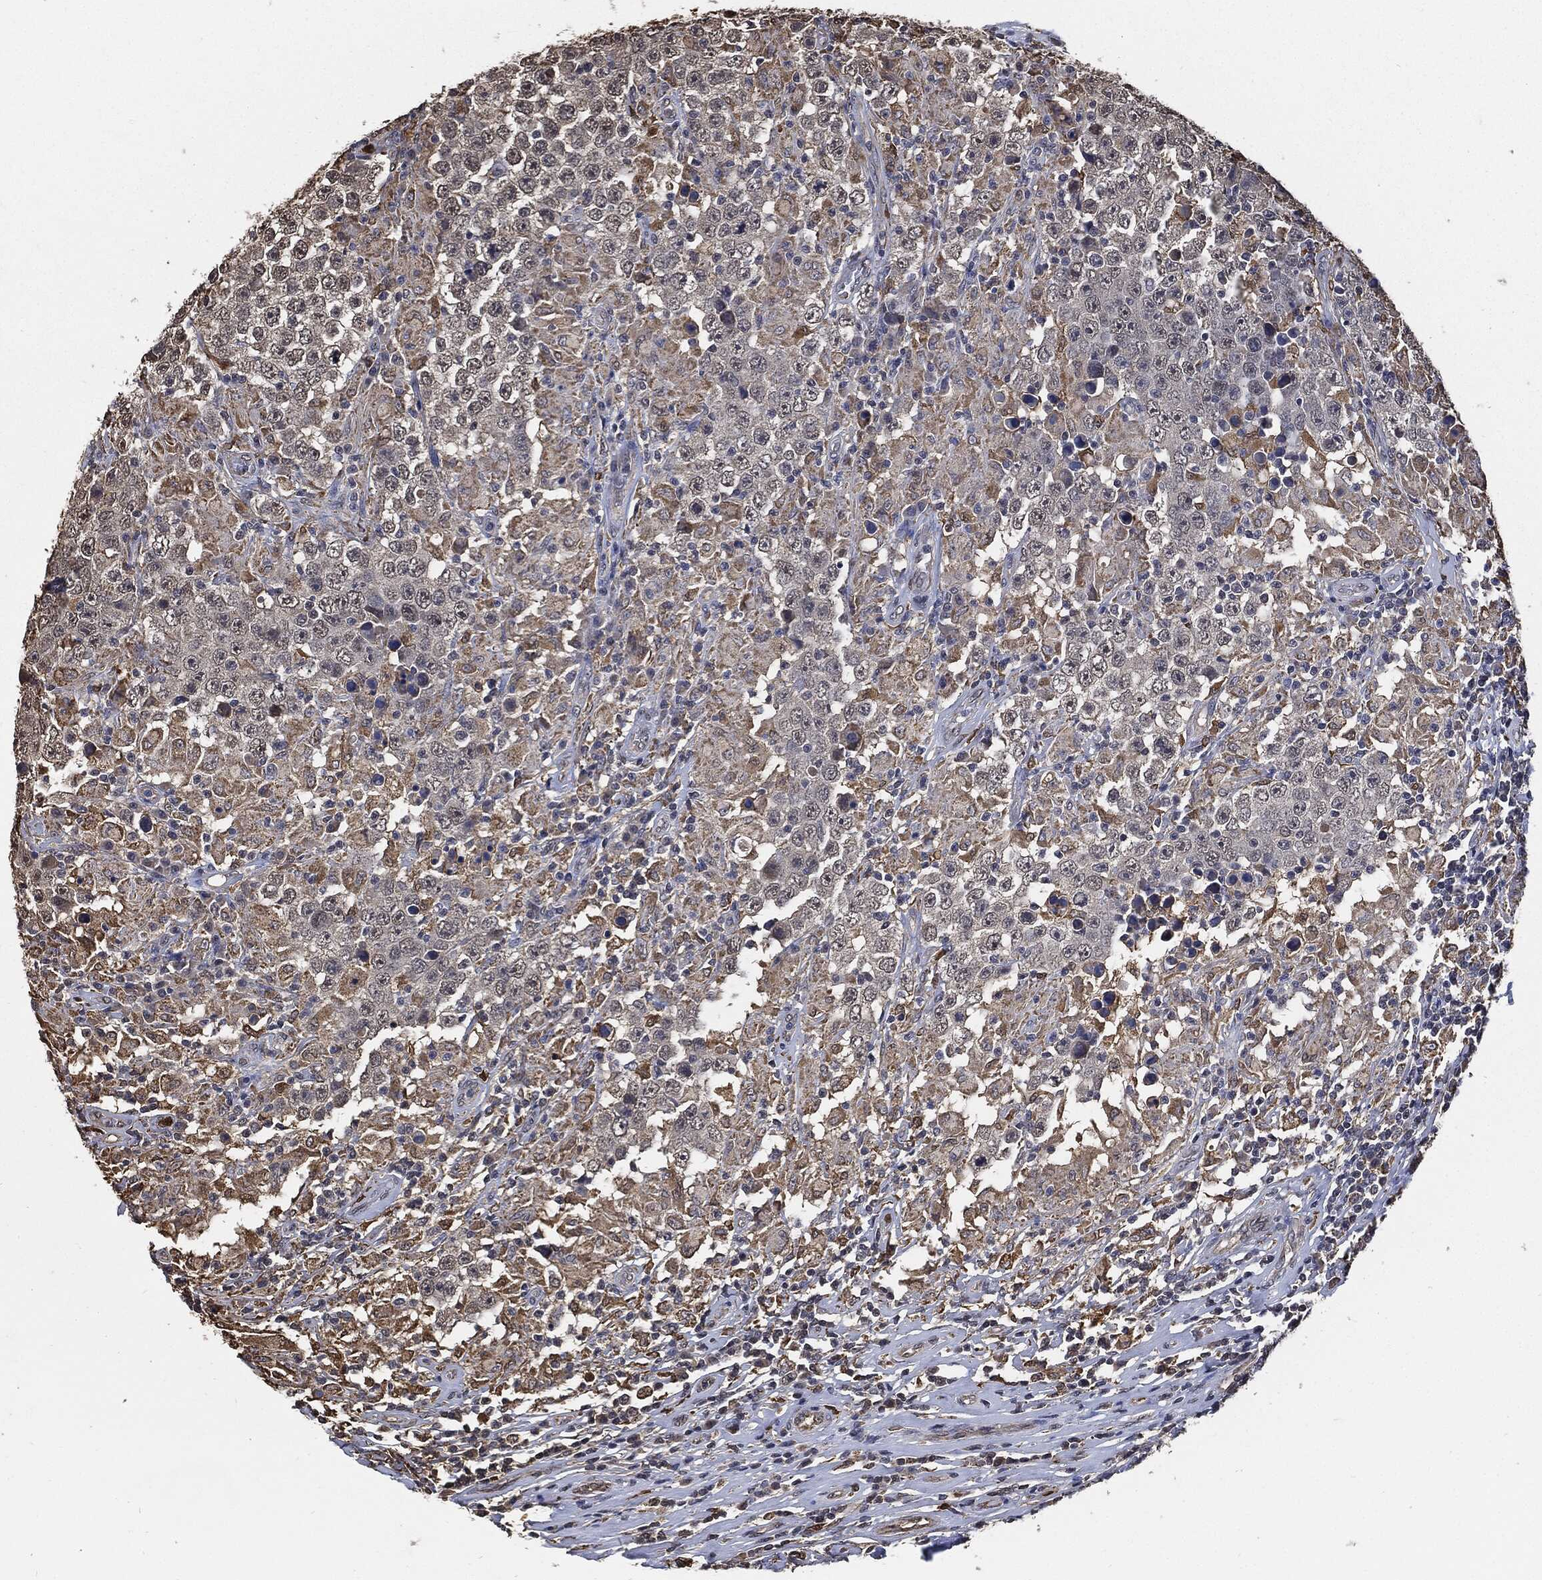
{"staining": {"intensity": "weak", "quantity": "25%-75%", "location": "cytoplasmic/membranous"}, "tissue": "testis cancer", "cell_type": "Tumor cells", "image_type": "cancer", "snomed": [{"axis": "morphology", "description": "Seminoma, NOS"}, {"axis": "morphology", "description": "Carcinoma, Embryonal, NOS"}, {"axis": "topography", "description": "Testis"}], "caption": "Protein staining displays weak cytoplasmic/membranous expression in approximately 25%-75% of tumor cells in embryonal carcinoma (testis).", "gene": "S100A9", "patient": {"sex": "male", "age": 41}}